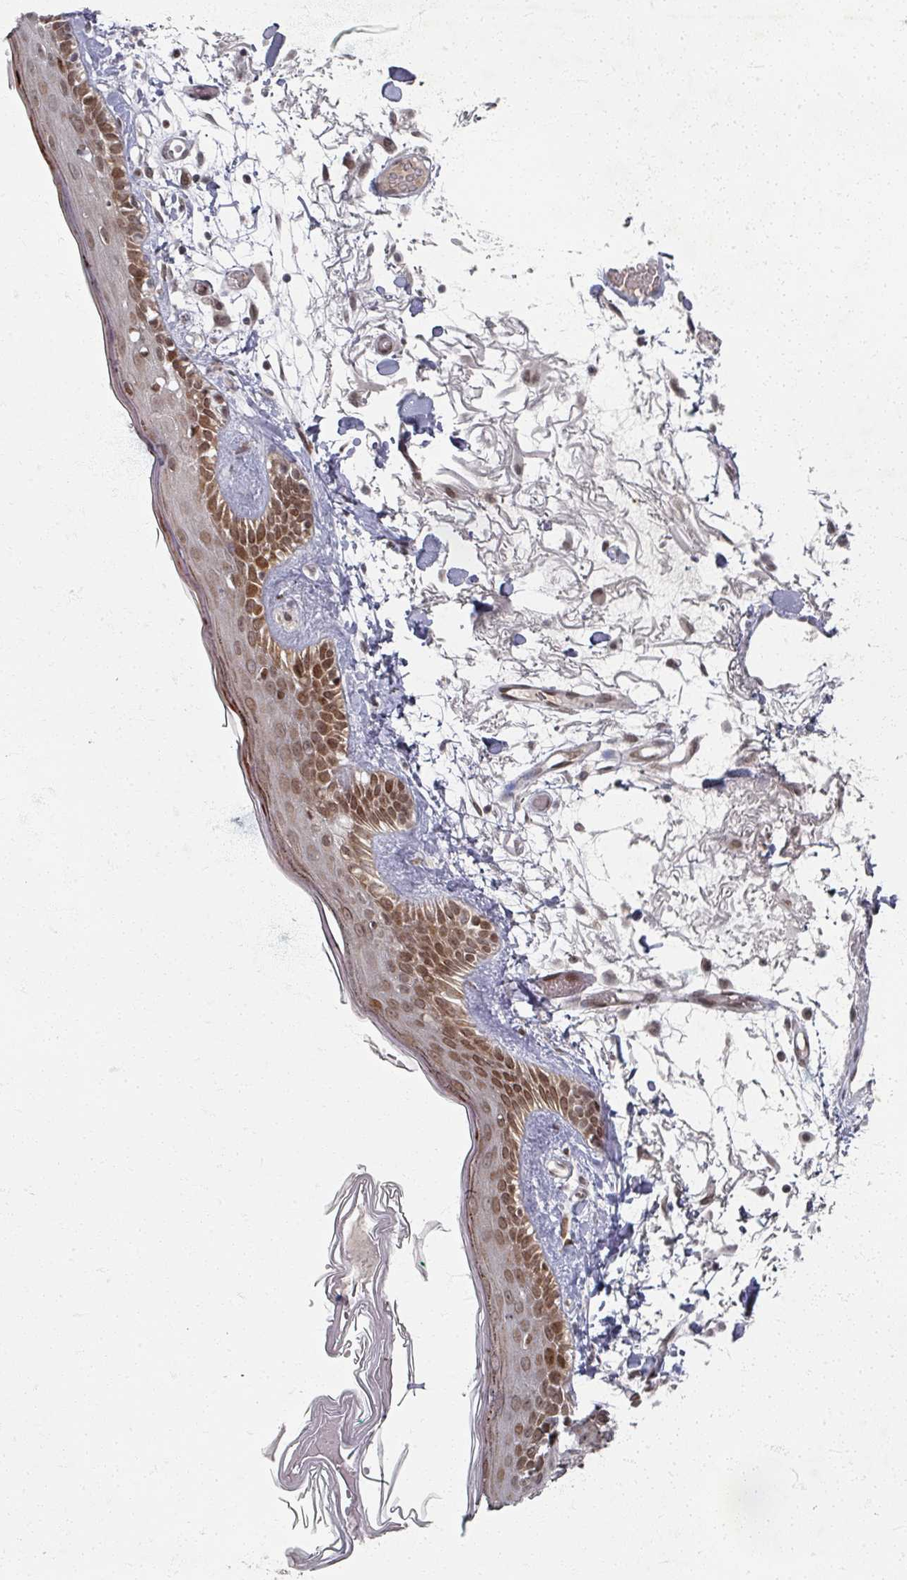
{"staining": {"intensity": "moderate", "quantity": ">75%", "location": "cytoplasmic/membranous"}, "tissue": "skin", "cell_type": "Fibroblasts", "image_type": "normal", "snomed": [{"axis": "morphology", "description": "Normal tissue, NOS"}, {"axis": "topography", "description": "Skin"}], "caption": "IHC (DAB (3,3'-diaminobenzidine)) staining of benign skin displays moderate cytoplasmic/membranous protein expression in approximately >75% of fibroblasts. Nuclei are stained in blue.", "gene": "PSKH1", "patient": {"sex": "male", "age": 79}}